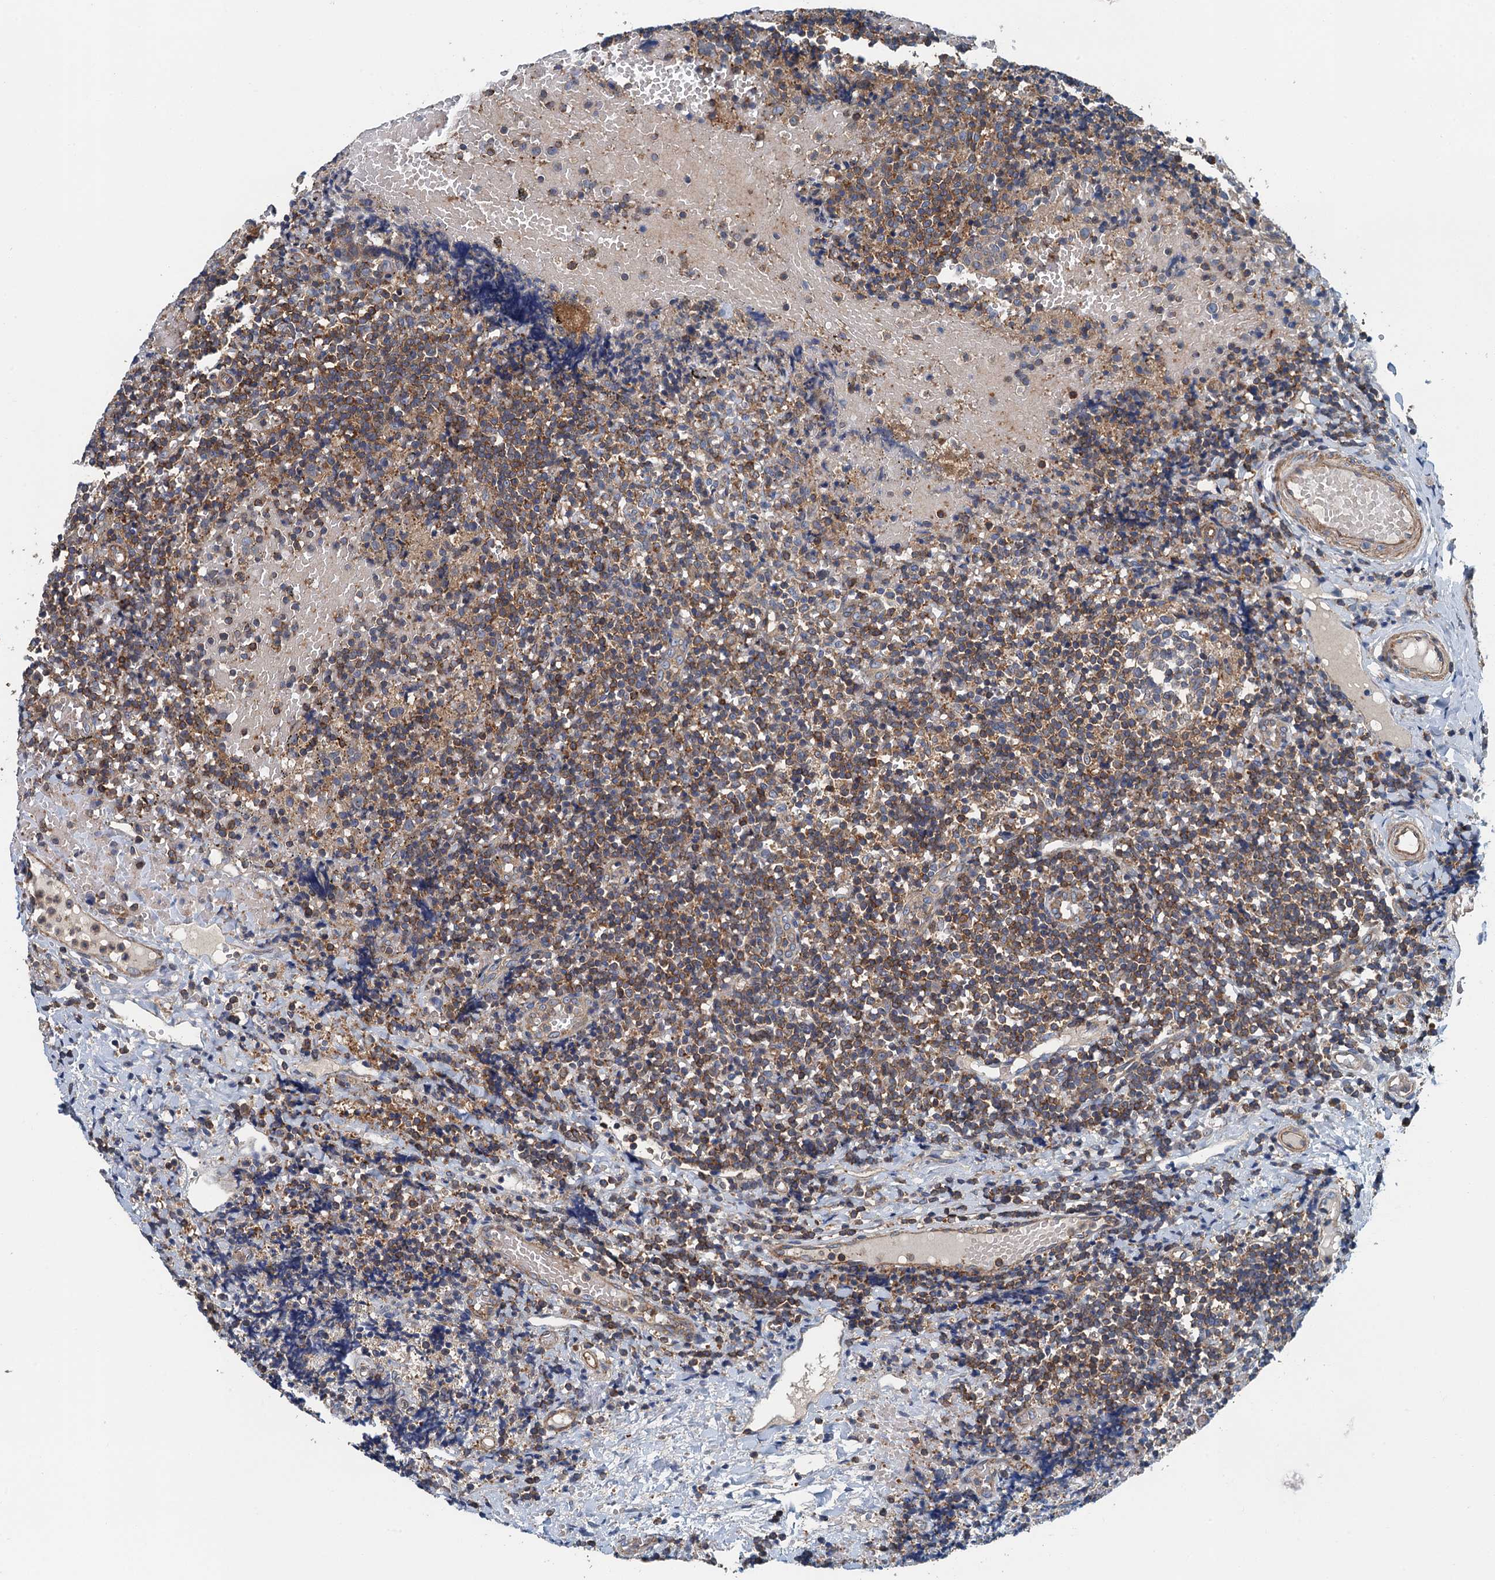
{"staining": {"intensity": "moderate", "quantity": ">75%", "location": "cytoplasmic/membranous"}, "tissue": "tonsil", "cell_type": "Germinal center cells", "image_type": "normal", "snomed": [{"axis": "morphology", "description": "Normal tissue, NOS"}, {"axis": "topography", "description": "Tonsil"}], "caption": "Germinal center cells exhibit moderate cytoplasmic/membranous staining in about >75% of cells in normal tonsil.", "gene": "PPP1R14D", "patient": {"sex": "female", "age": 19}}